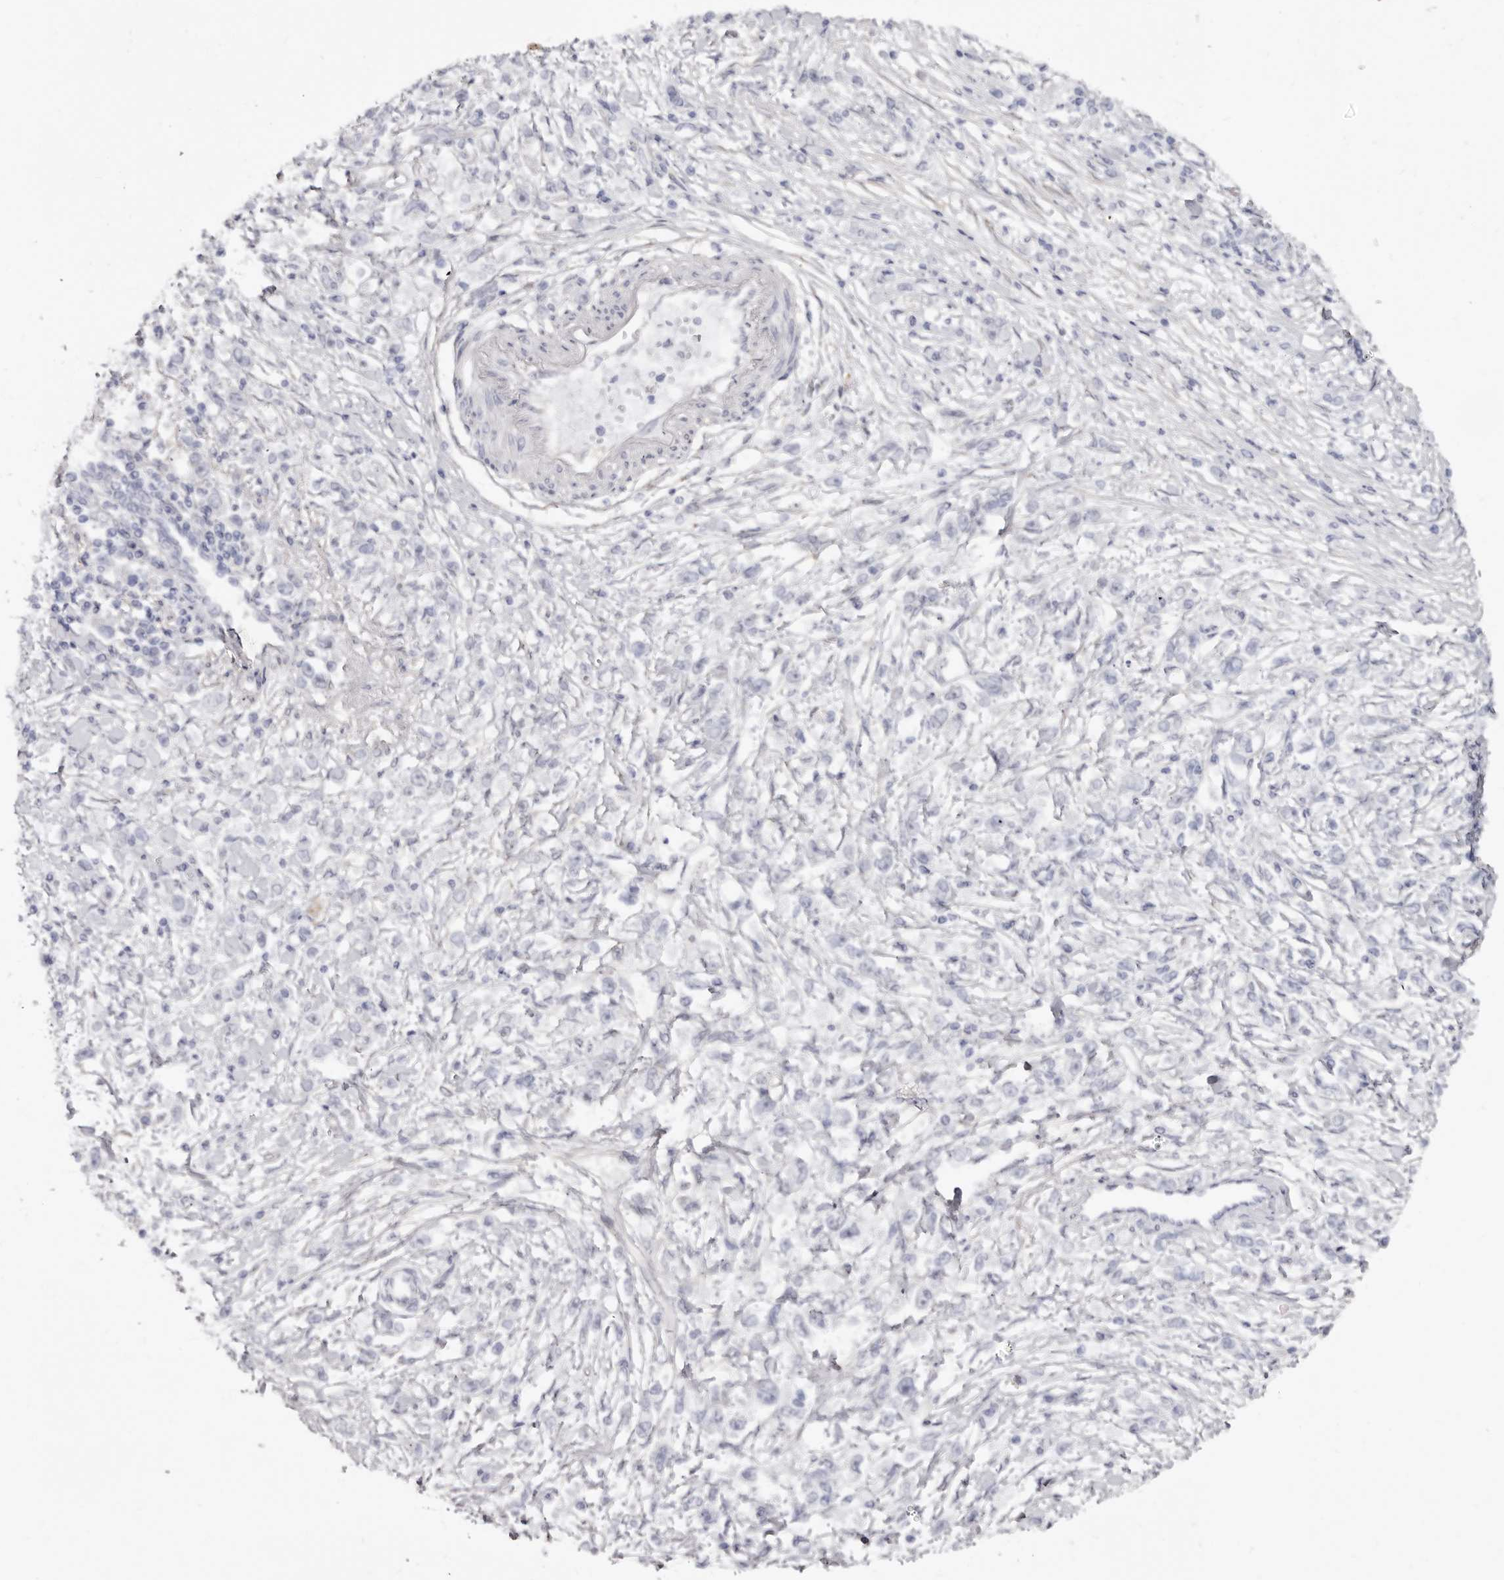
{"staining": {"intensity": "negative", "quantity": "none", "location": "none"}, "tissue": "stomach cancer", "cell_type": "Tumor cells", "image_type": "cancer", "snomed": [{"axis": "morphology", "description": "Adenocarcinoma, NOS"}, {"axis": "topography", "description": "Stomach"}], "caption": "Stomach cancer was stained to show a protein in brown. There is no significant staining in tumor cells.", "gene": "KHDRBS2", "patient": {"sex": "female", "age": 59}}